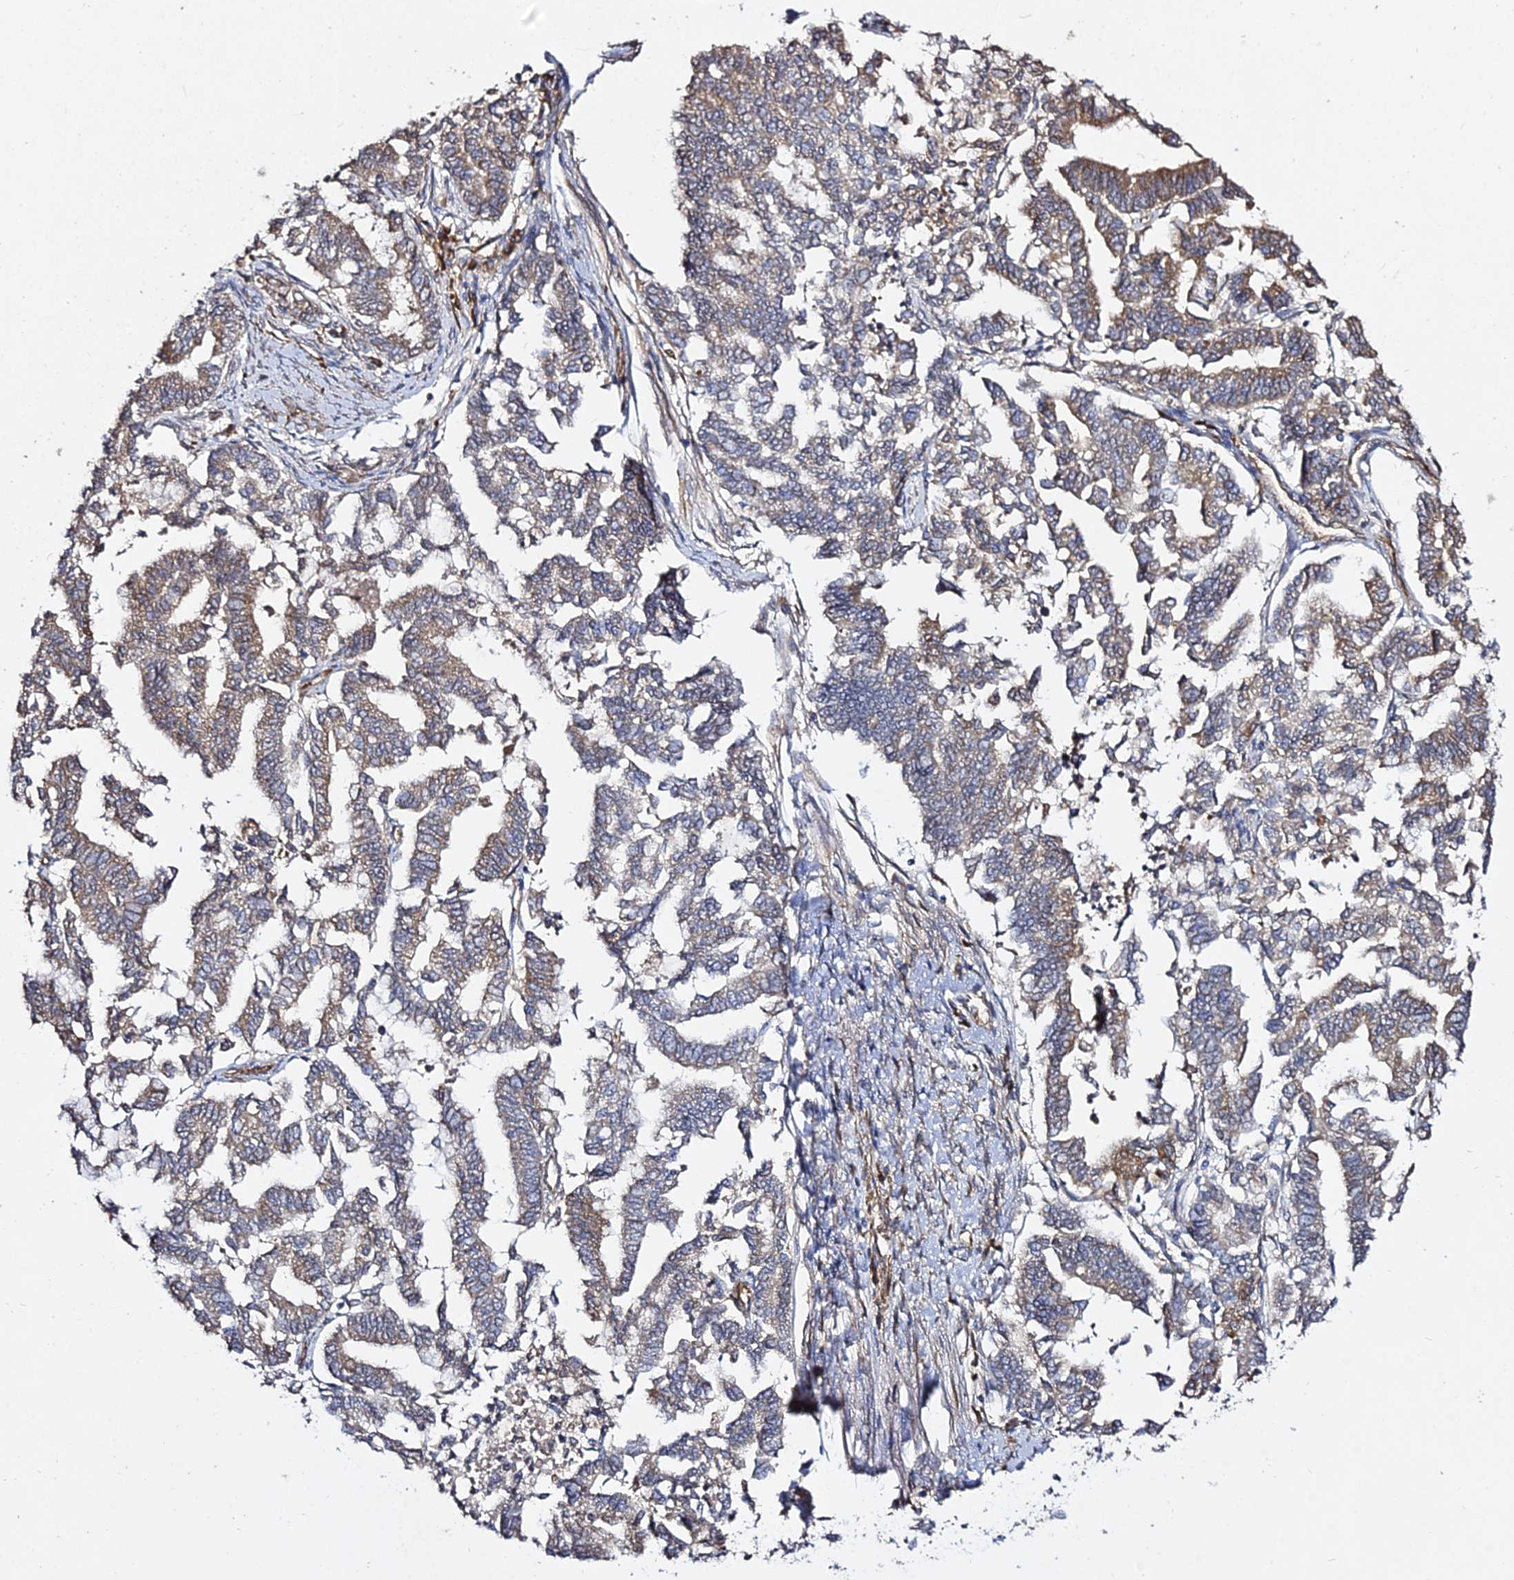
{"staining": {"intensity": "moderate", "quantity": "25%-75%", "location": "cytoplasmic/membranous"}, "tissue": "endometrial cancer", "cell_type": "Tumor cells", "image_type": "cancer", "snomed": [{"axis": "morphology", "description": "Adenocarcinoma, NOS"}, {"axis": "topography", "description": "Endometrium"}], "caption": "Approximately 25%-75% of tumor cells in human adenocarcinoma (endometrial) exhibit moderate cytoplasmic/membranous protein expression as visualized by brown immunohistochemical staining.", "gene": "GRTP1", "patient": {"sex": "female", "age": 79}}